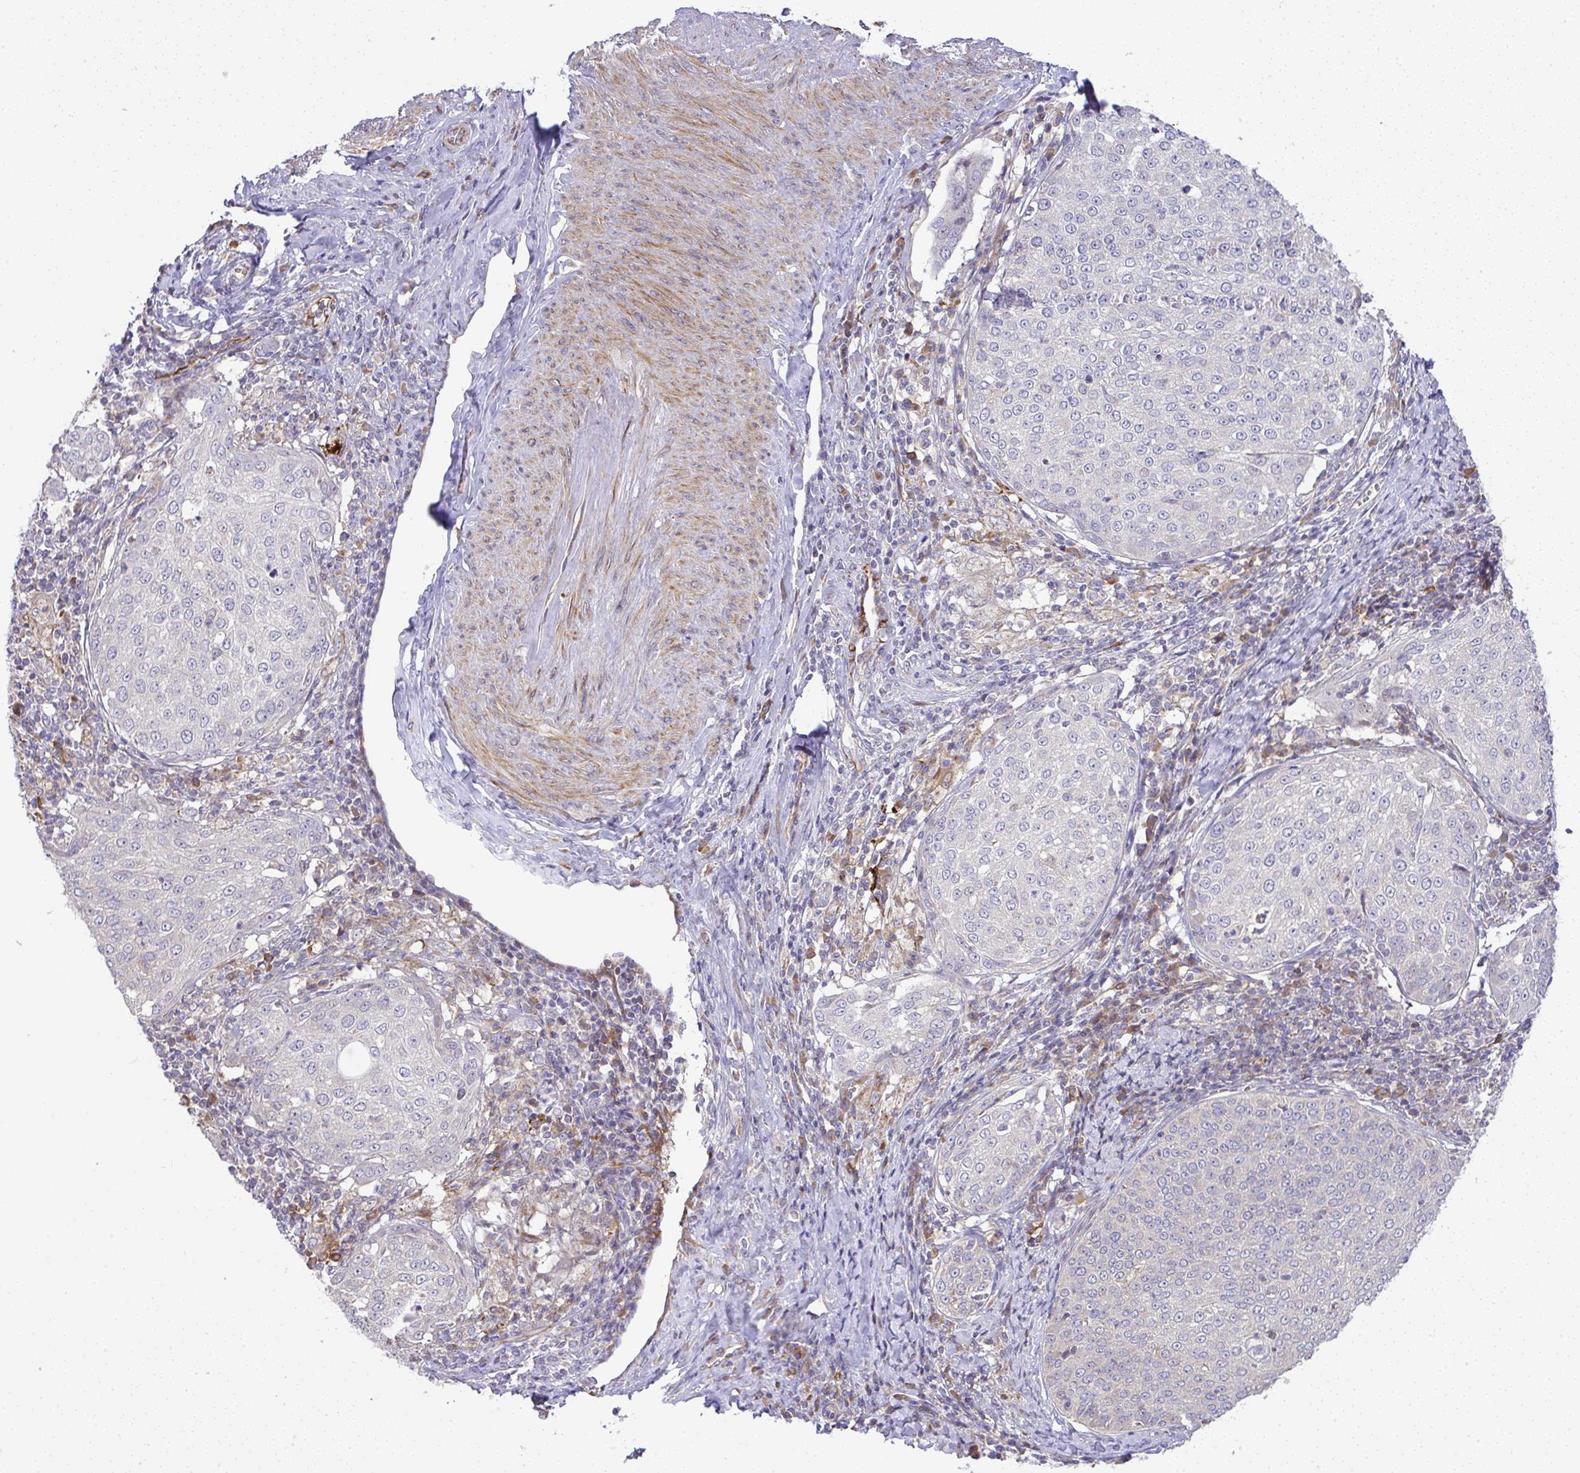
{"staining": {"intensity": "negative", "quantity": "none", "location": "none"}, "tissue": "cervical cancer", "cell_type": "Tumor cells", "image_type": "cancer", "snomed": [{"axis": "morphology", "description": "Squamous cell carcinoma, NOS"}, {"axis": "topography", "description": "Cervix"}], "caption": "Immunohistochemical staining of human squamous cell carcinoma (cervical) displays no significant positivity in tumor cells.", "gene": "GRID2", "patient": {"sex": "female", "age": 57}}